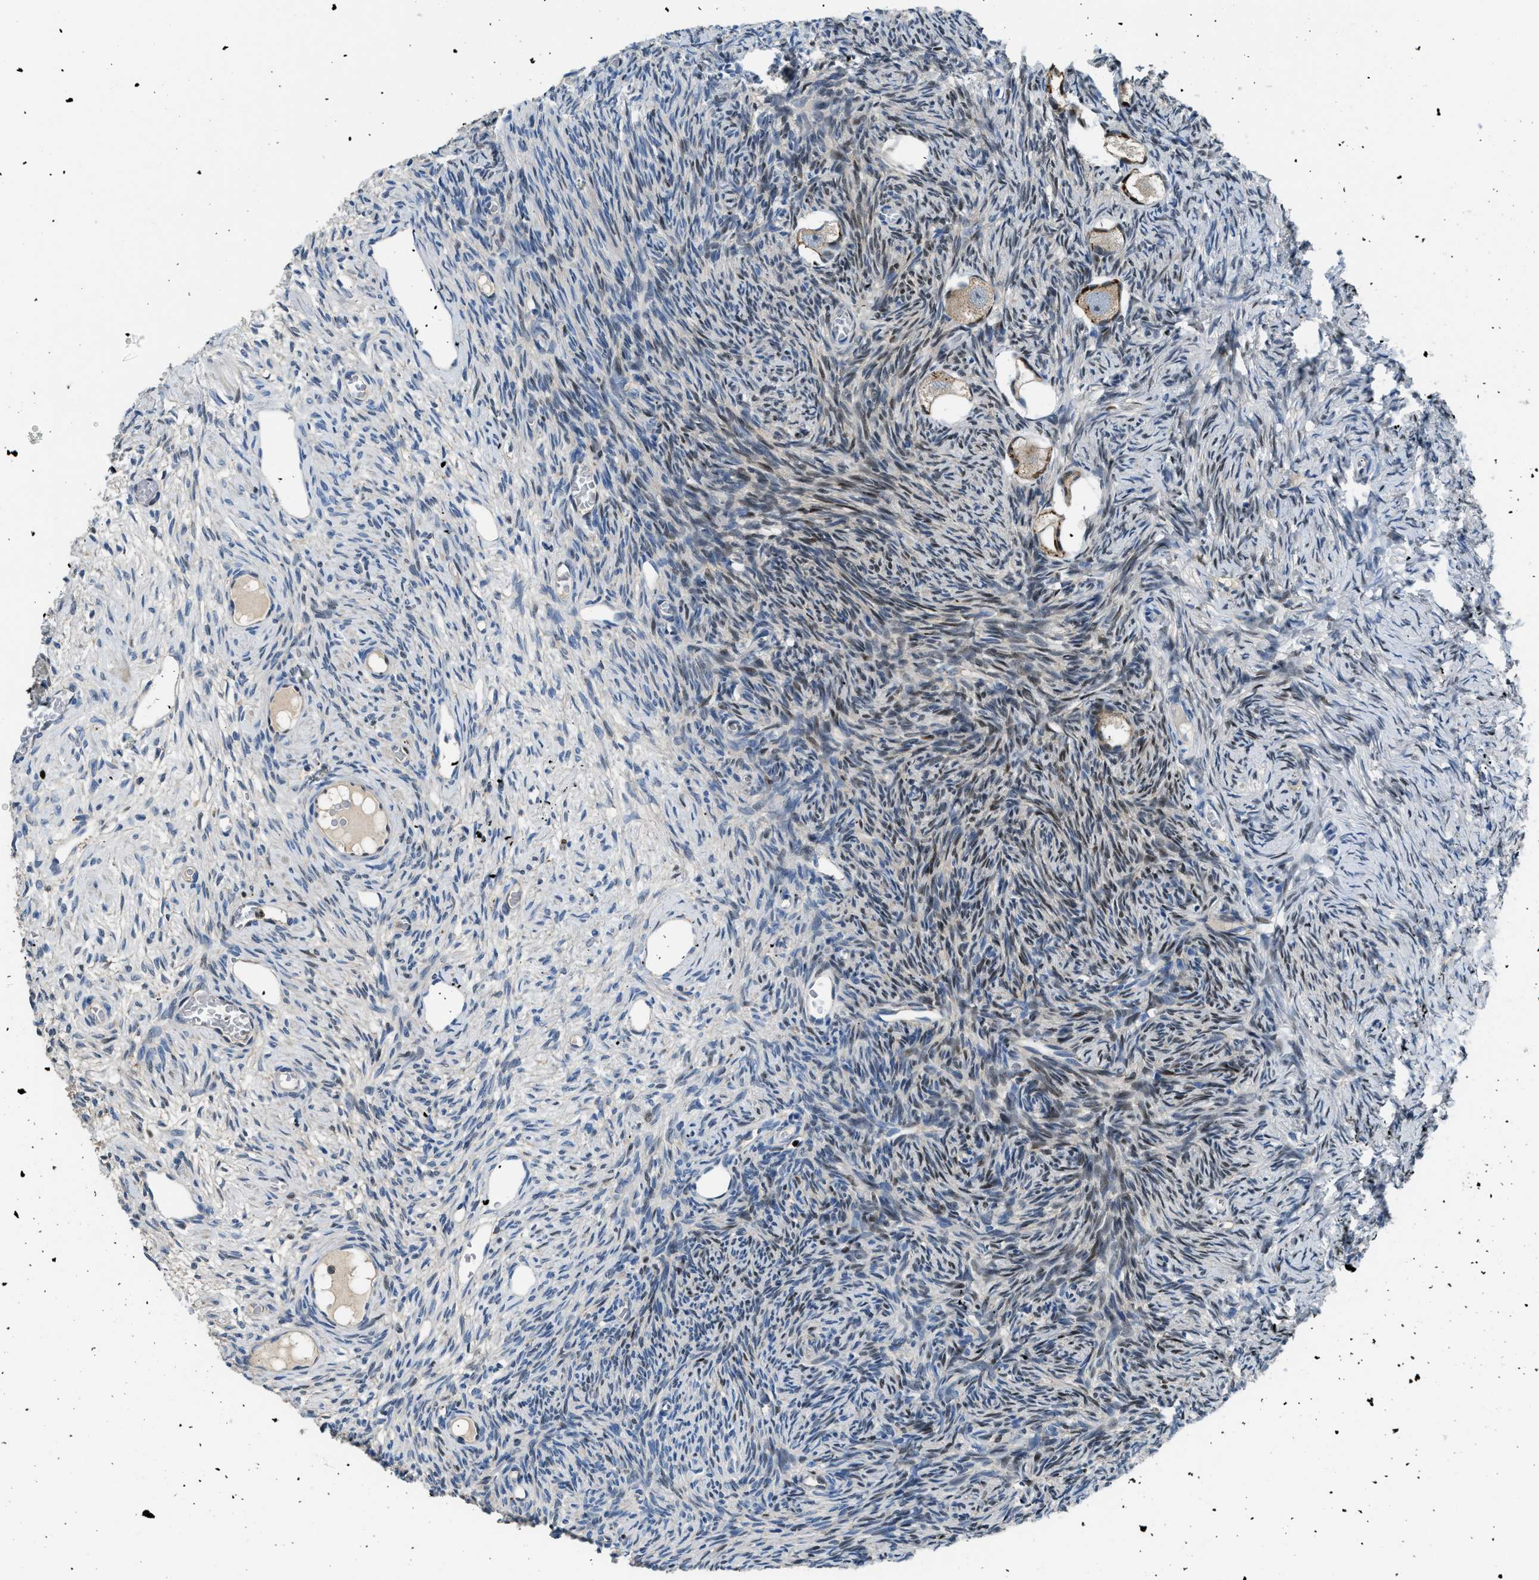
{"staining": {"intensity": "moderate", "quantity": "<25%", "location": "cytoplasmic/membranous,nuclear"}, "tissue": "ovary", "cell_type": "Follicle cells", "image_type": "normal", "snomed": [{"axis": "morphology", "description": "Normal tissue, NOS"}, {"axis": "topography", "description": "Ovary"}], "caption": "Immunohistochemical staining of benign human ovary displays <25% levels of moderate cytoplasmic/membranous,nuclear protein expression in approximately <25% of follicle cells.", "gene": "TOX", "patient": {"sex": "female", "age": 27}}